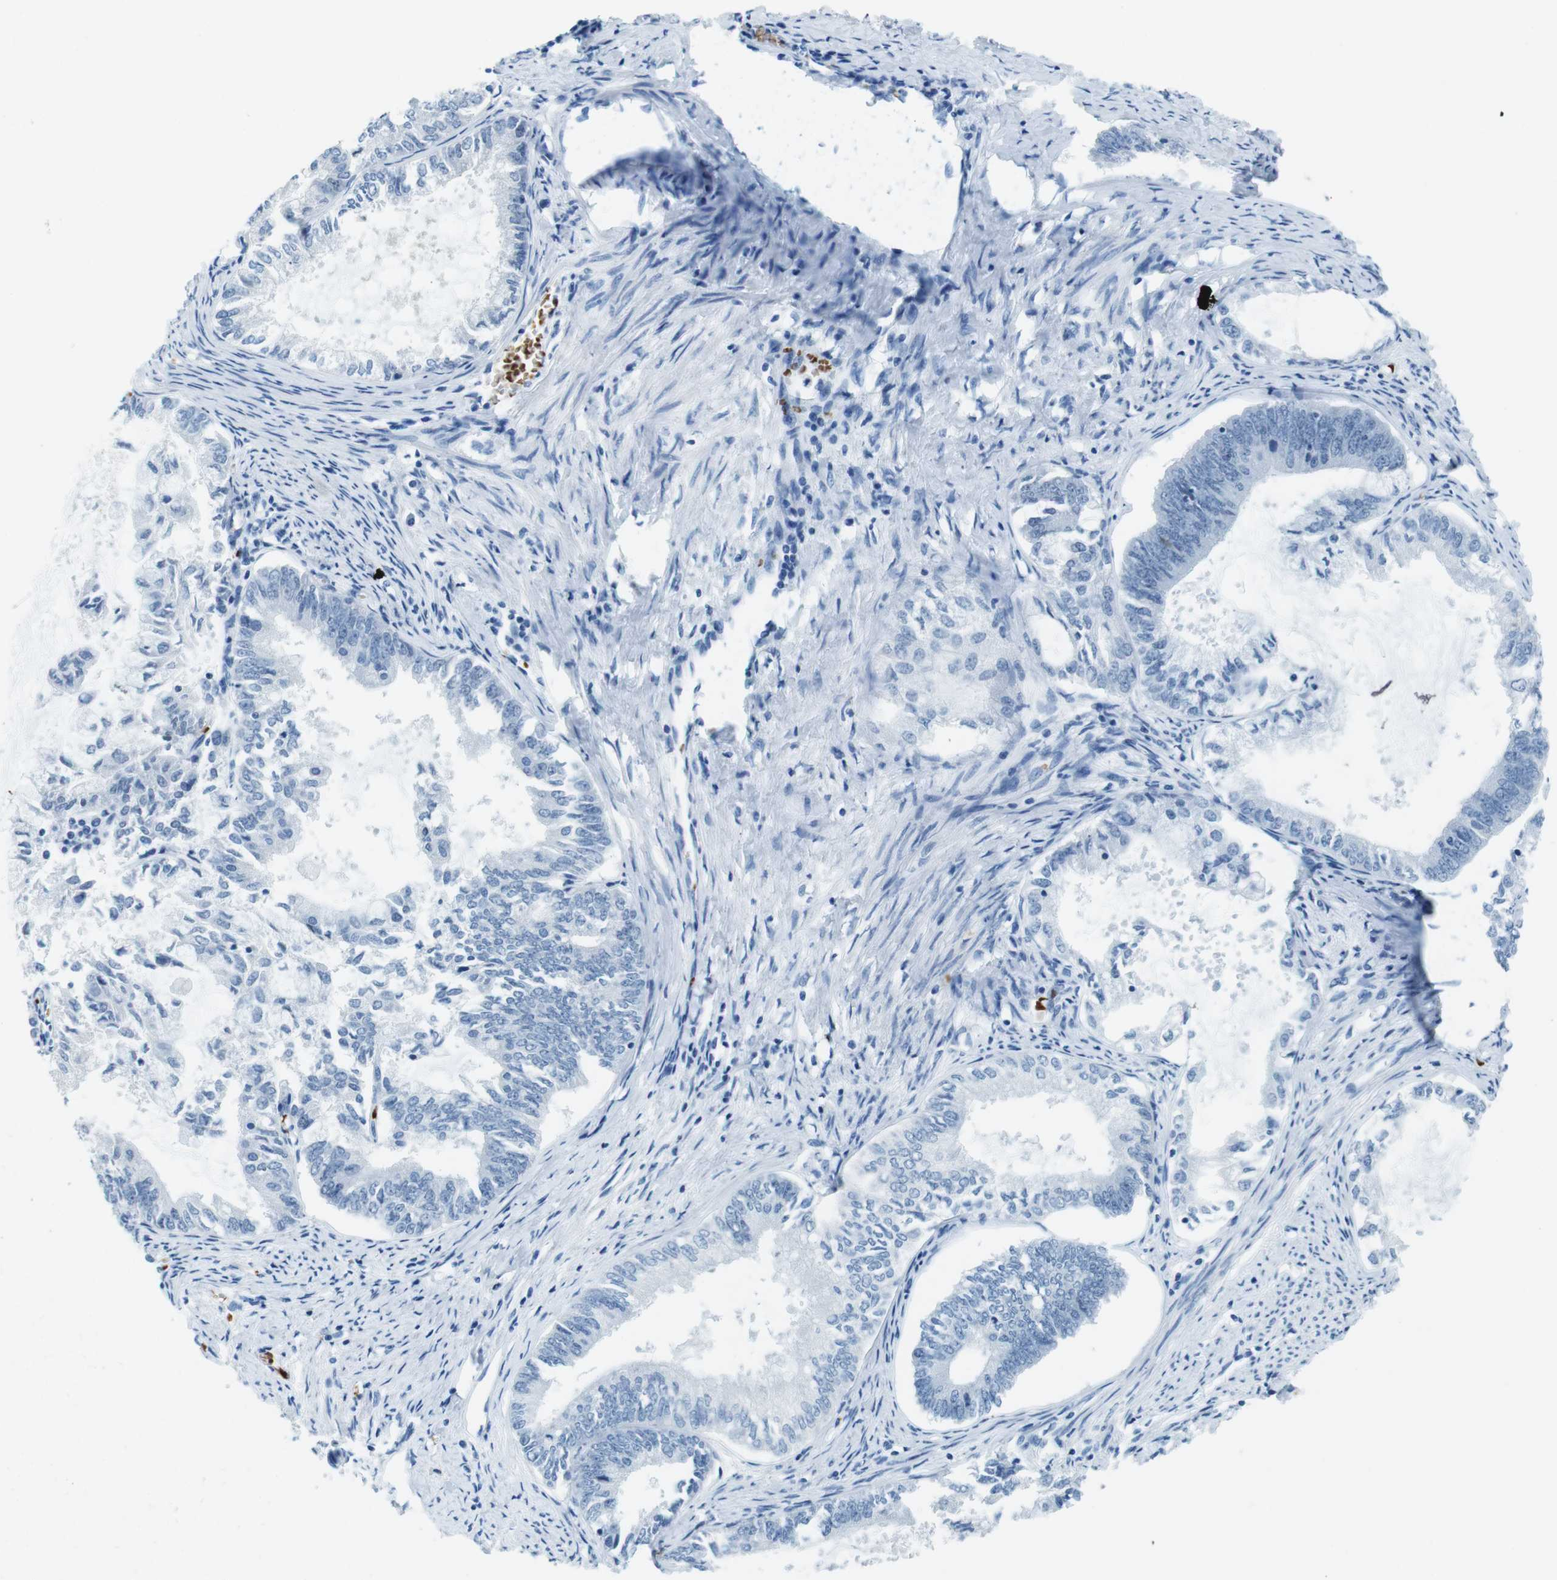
{"staining": {"intensity": "negative", "quantity": "none", "location": "none"}, "tissue": "endometrial cancer", "cell_type": "Tumor cells", "image_type": "cancer", "snomed": [{"axis": "morphology", "description": "Adenocarcinoma, NOS"}, {"axis": "topography", "description": "Endometrium"}], "caption": "This is an immunohistochemistry (IHC) photomicrograph of human endometrial cancer. There is no staining in tumor cells.", "gene": "TFAP2C", "patient": {"sex": "female", "age": 86}}